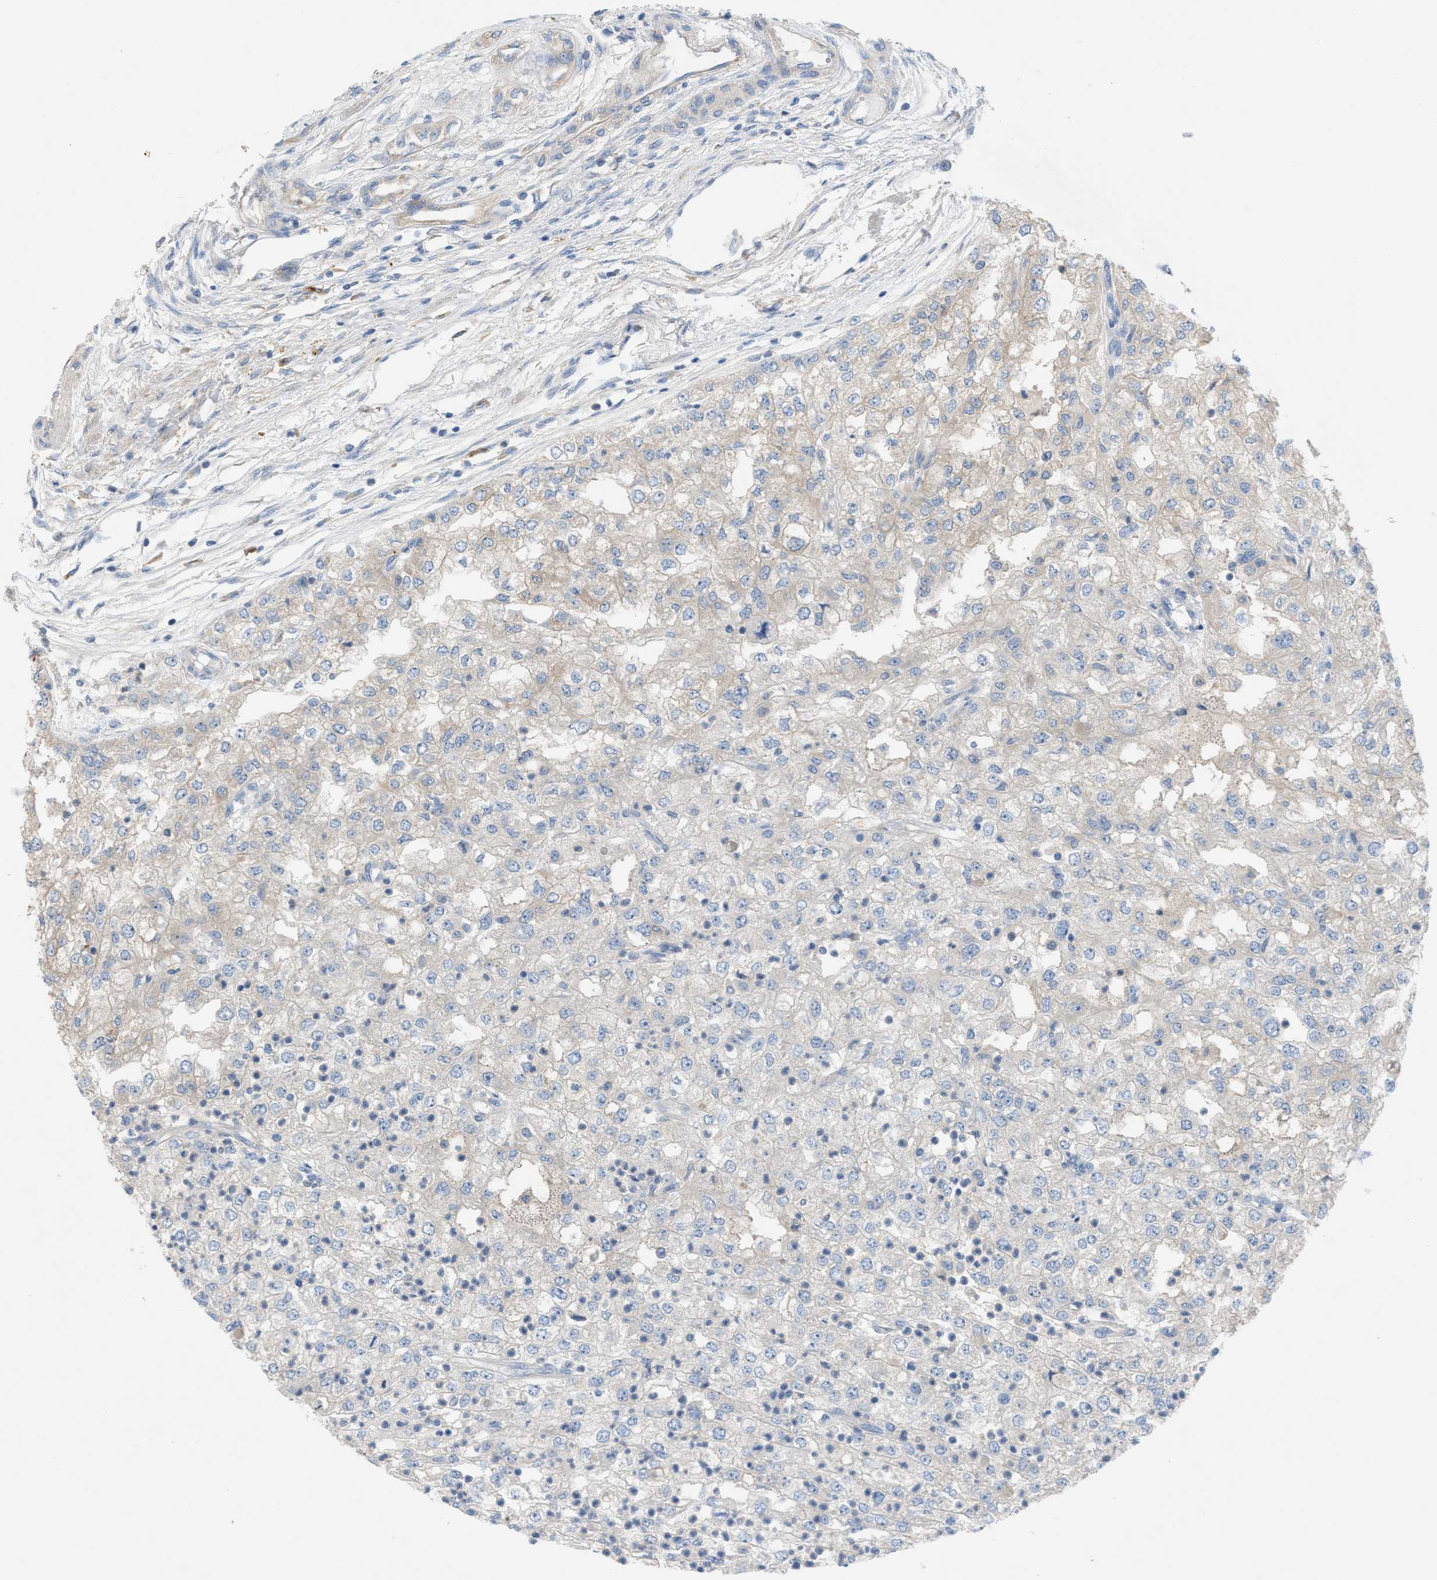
{"staining": {"intensity": "negative", "quantity": "none", "location": "none"}, "tissue": "renal cancer", "cell_type": "Tumor cells", "image_type": "cancer", "snomed": [{"axis": "morphology", "description": "Adenocarcinoma, NOS"}, {"axis": "topography", "description": "Kidney"}], "caption": "High magnification brightfield microscopy of renal cancer stained with DAB (3,3'-diaminobenzidine) (brown) and counterstained with hematoxylin (blue): tumor cells show no significant positivity. The staining was performed using DAB to visualize the protein expression in brown, while the nuclei were stained in blue with hematoxylin (Magnification: 20x).", "gene": "UBA5", "patient": {"sex": "female", "age": 54}}